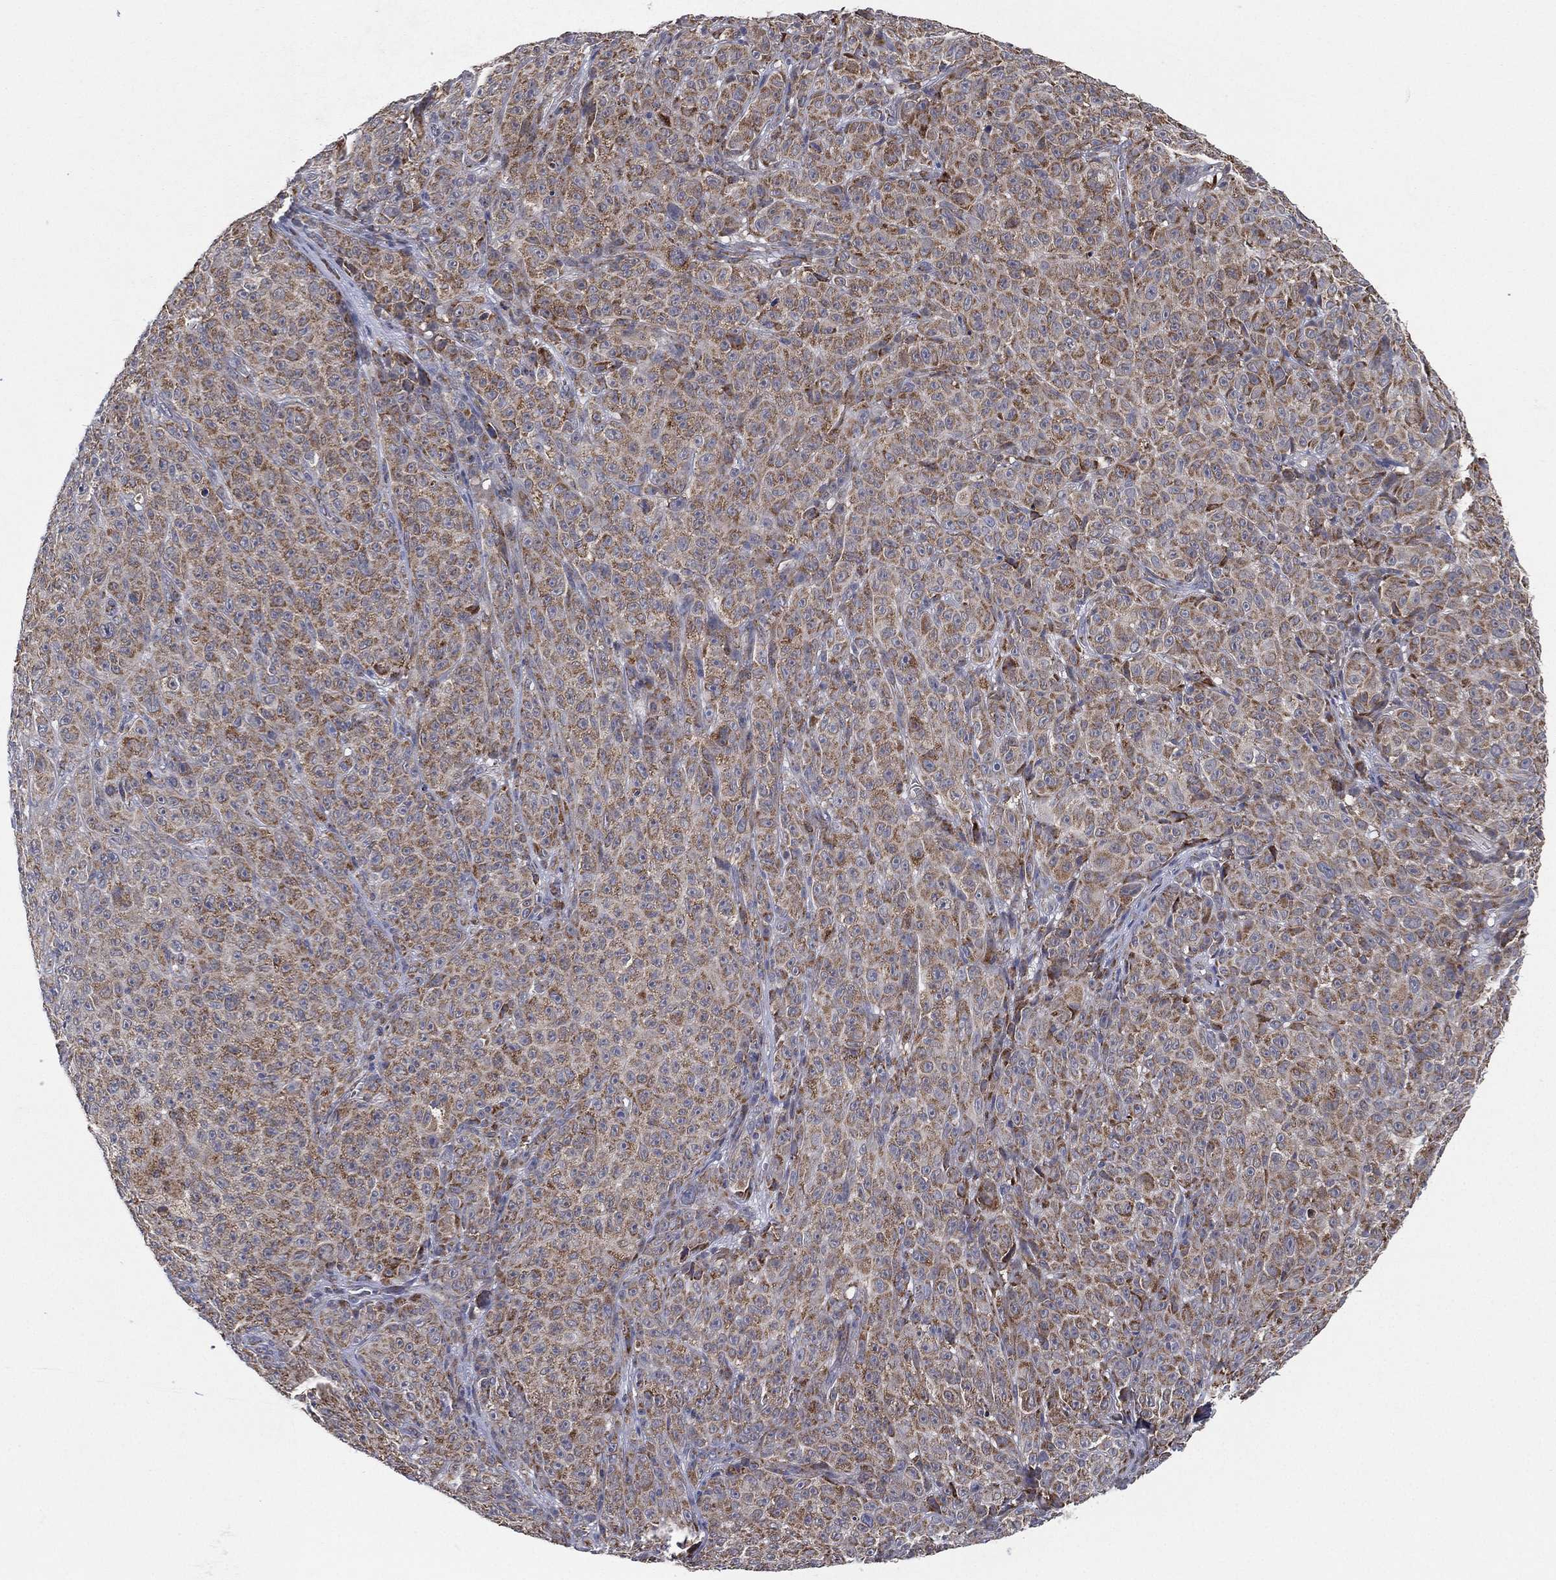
{"staining": {"intensity": "moderate", "quantity": ">75%", "location": "cytoplasmic/membranous"}, "tissue": "melanoma", "cell_type": "Tumor cells", "image_type": "cancer", "snomed": [{"axis": "morphology", "description": "Malignant melanoma, NOS"}, {"axis": "topography", "description": "Skin"}], "caption": "High-magnification brightfield microscopy of melanoma stained with DAB (3,3'-diaminobenzidine) (brown) and counterstained with hematoxylin (blue). tumor cells exhibit moderate cytoplasmic/membranous staining is seen in approximately>75% of cells.", "gene": "PSMG4", "patient": {"sex": "female", "age": 82}}